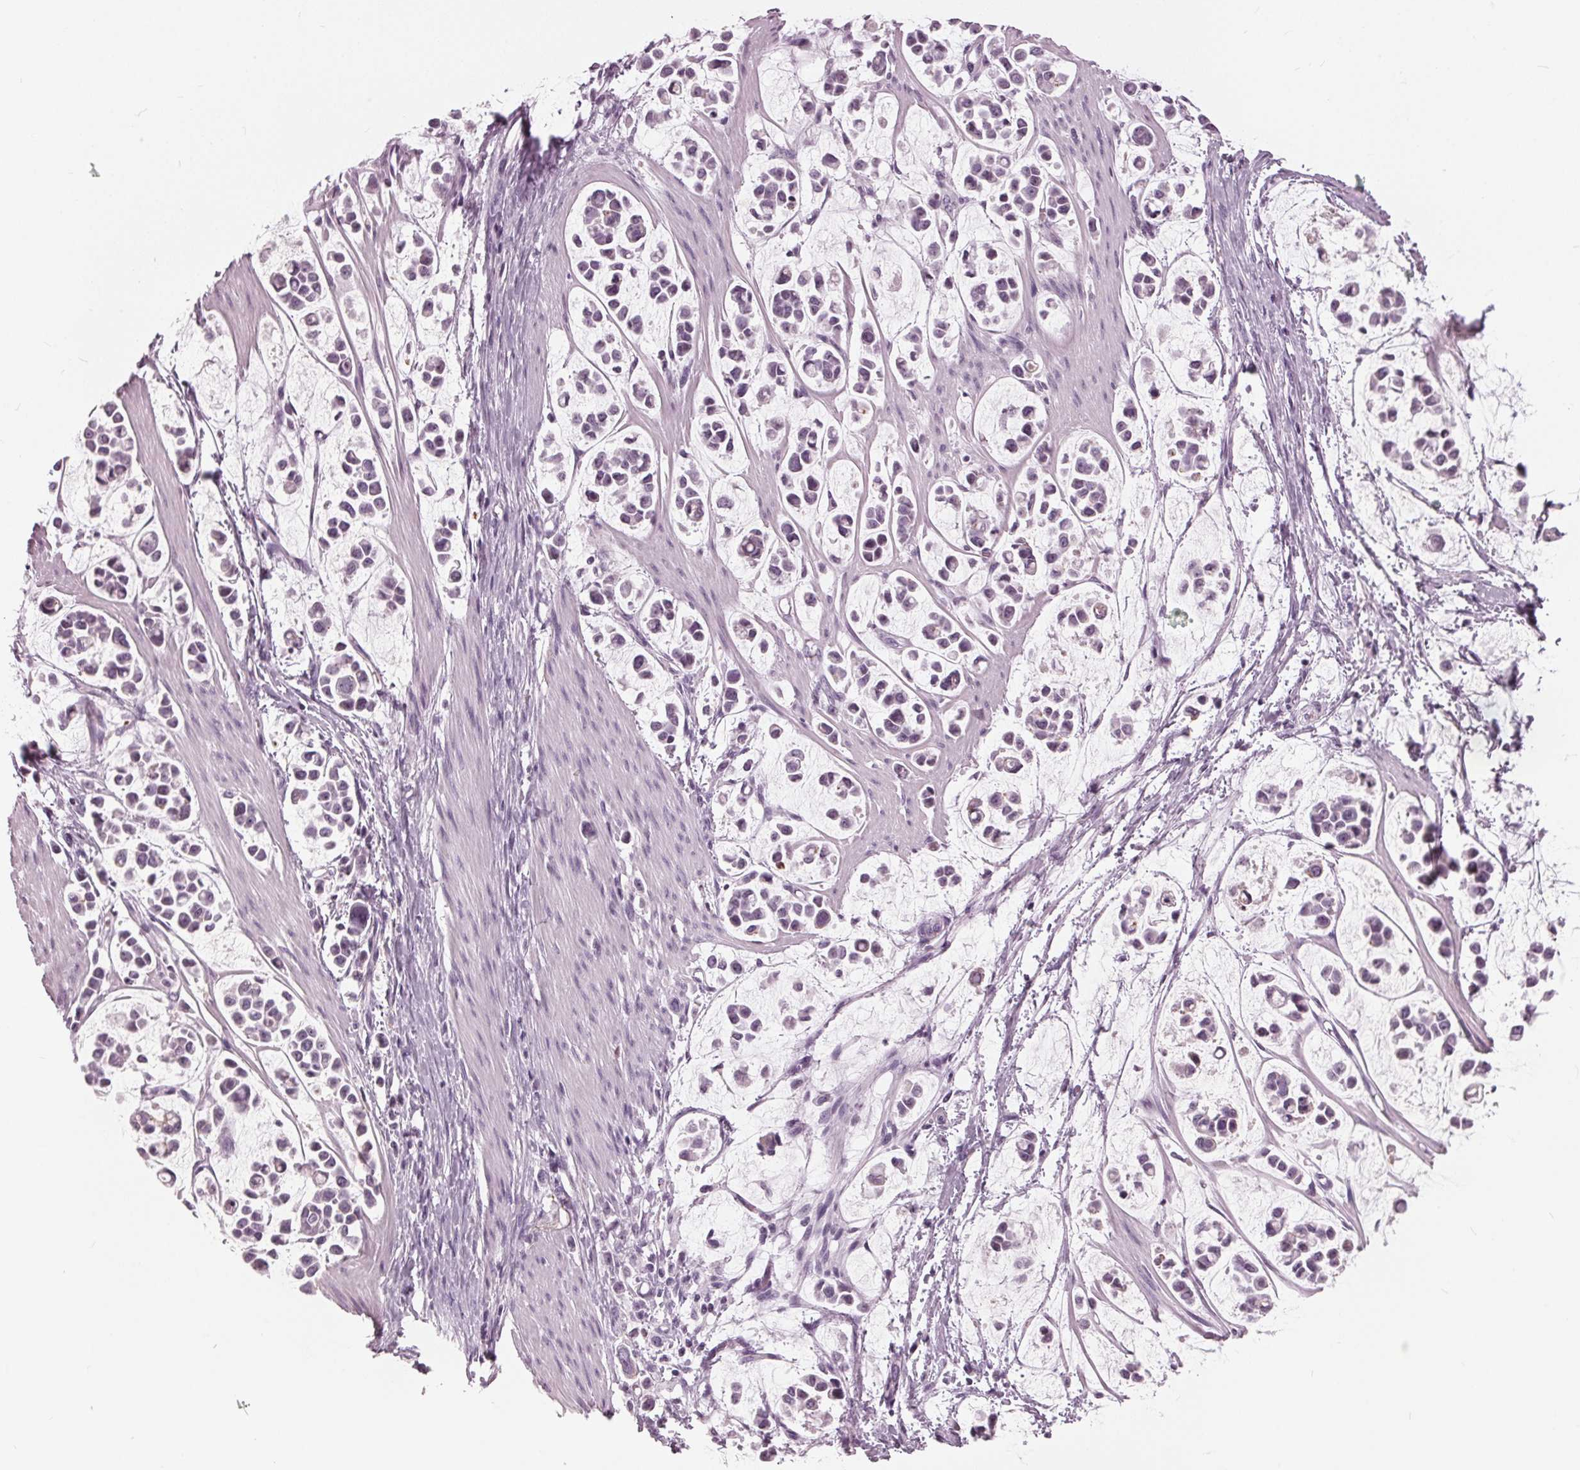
{"staining": {"intensity": "negative", "quantity": "none", "location": "none"}, "tissue": "stomach cancer", "cell_type": "Tumor cells", "image_type": "cancer", "snomed": [{"axis": "morphology", "description": "Adenocarcinoma, NOS"}, {"axis": "topography", "description": "Stomach"}], "caption": "Immunohistochemistry of stomach cancer (adenocarcinoma) reveals no positivity in tumor cells.", "gene": "SLC9A4", "patient": {"sex": "male", "age": 82}}